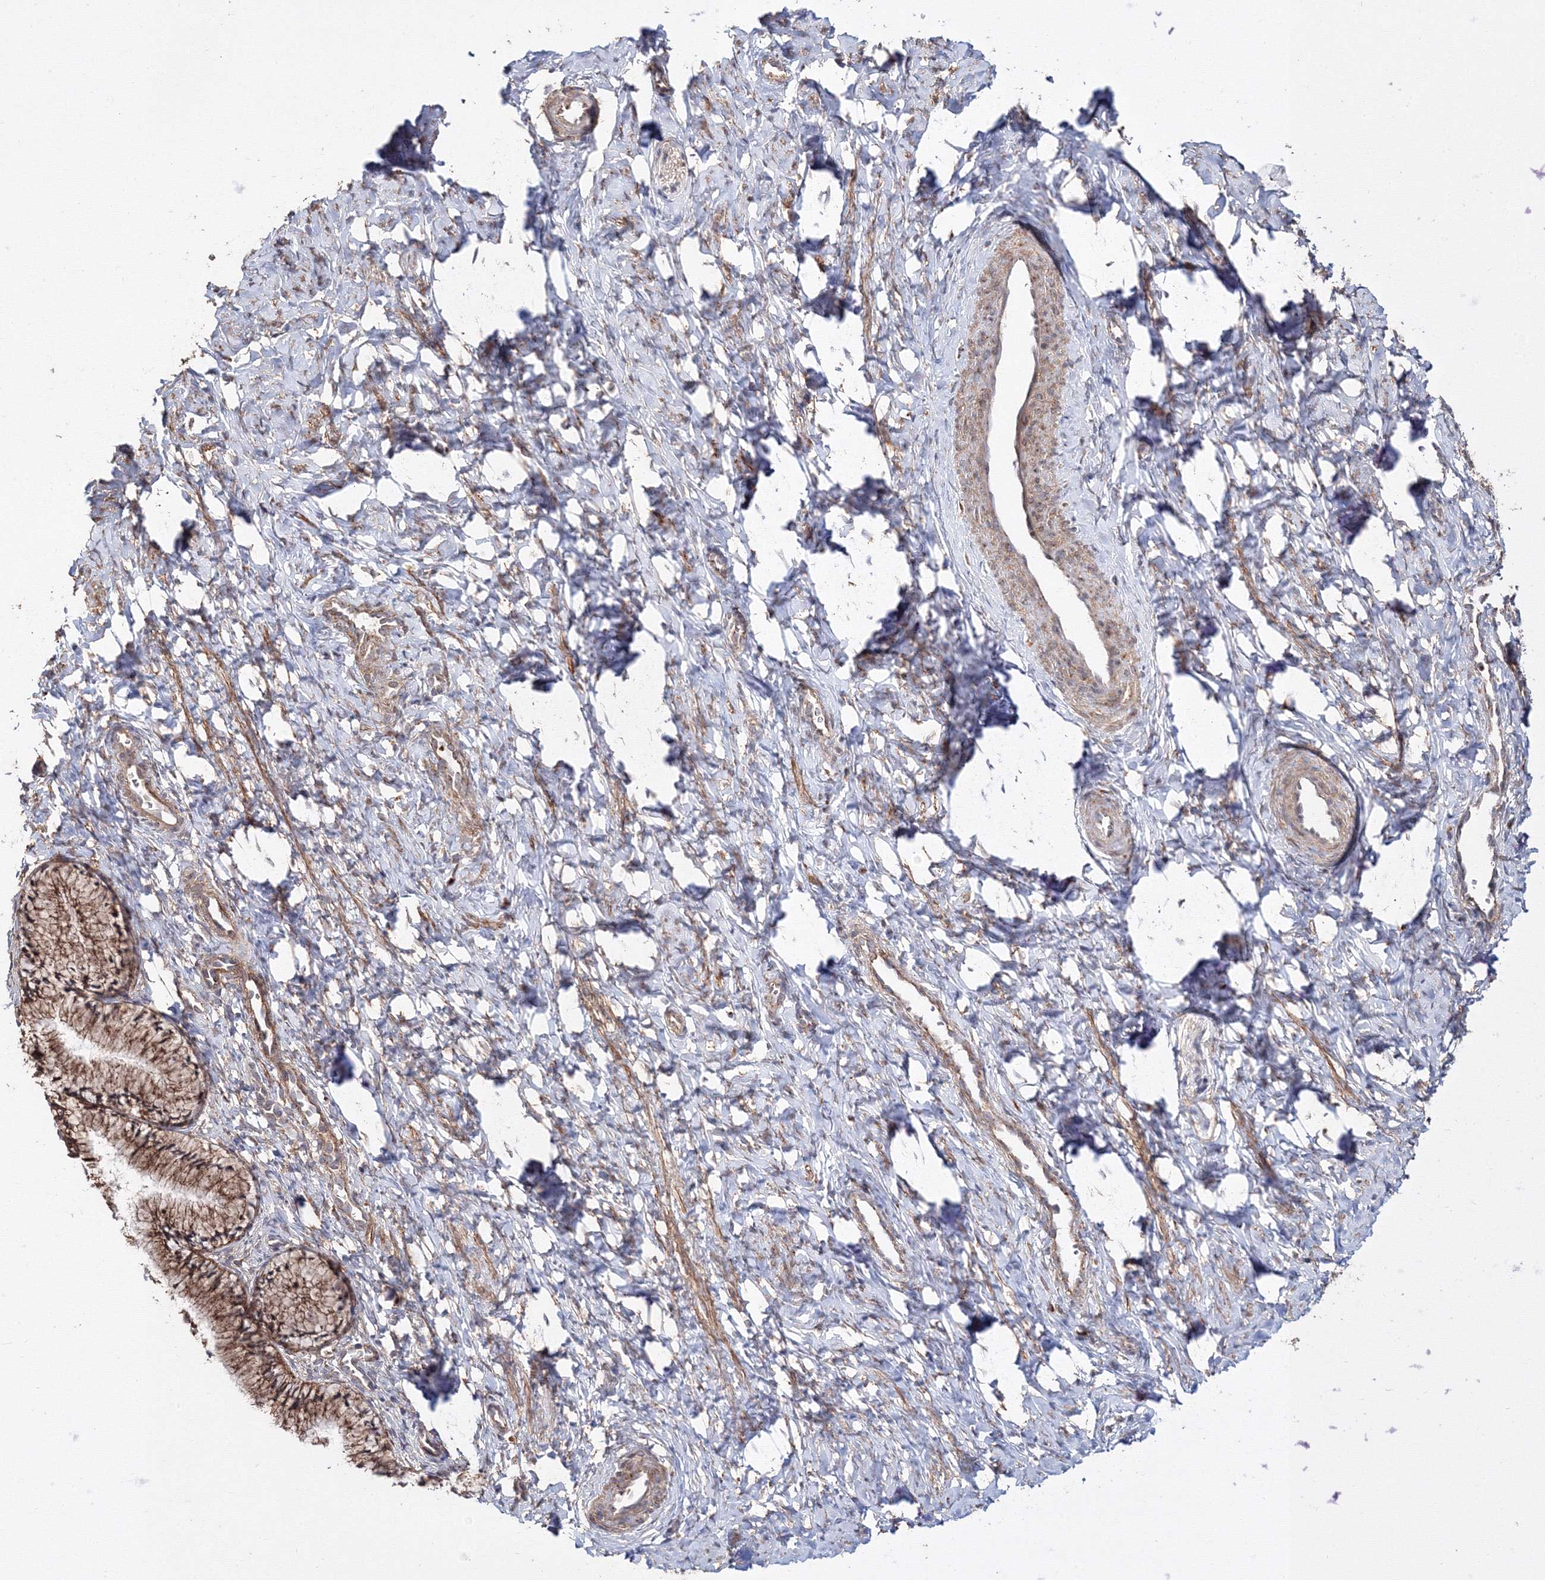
{"staining": {"intensity": "moderate", "quantity": ">75%", "location": "cytoplasmic/membranous"}, "tissue": "cervix", "cell_type": "Glandular cells", "image_type": "normal", "snomed": [{"axis": "morphology", "description": "Normal tissue, NOS"}, {"axis": "topography", "description": "Cervix"}], "caption": "IHC micrograph of unremarkable cervix: human cervix stained using IHC displays medium levels of moderate protein expression localized specifically in the cytoplasmic/membranous of glandular cells, appearing as a cytoplasmic/membranous brown color.", "gene": "DDO", "patient": {"sex": "female", "age": 27}}